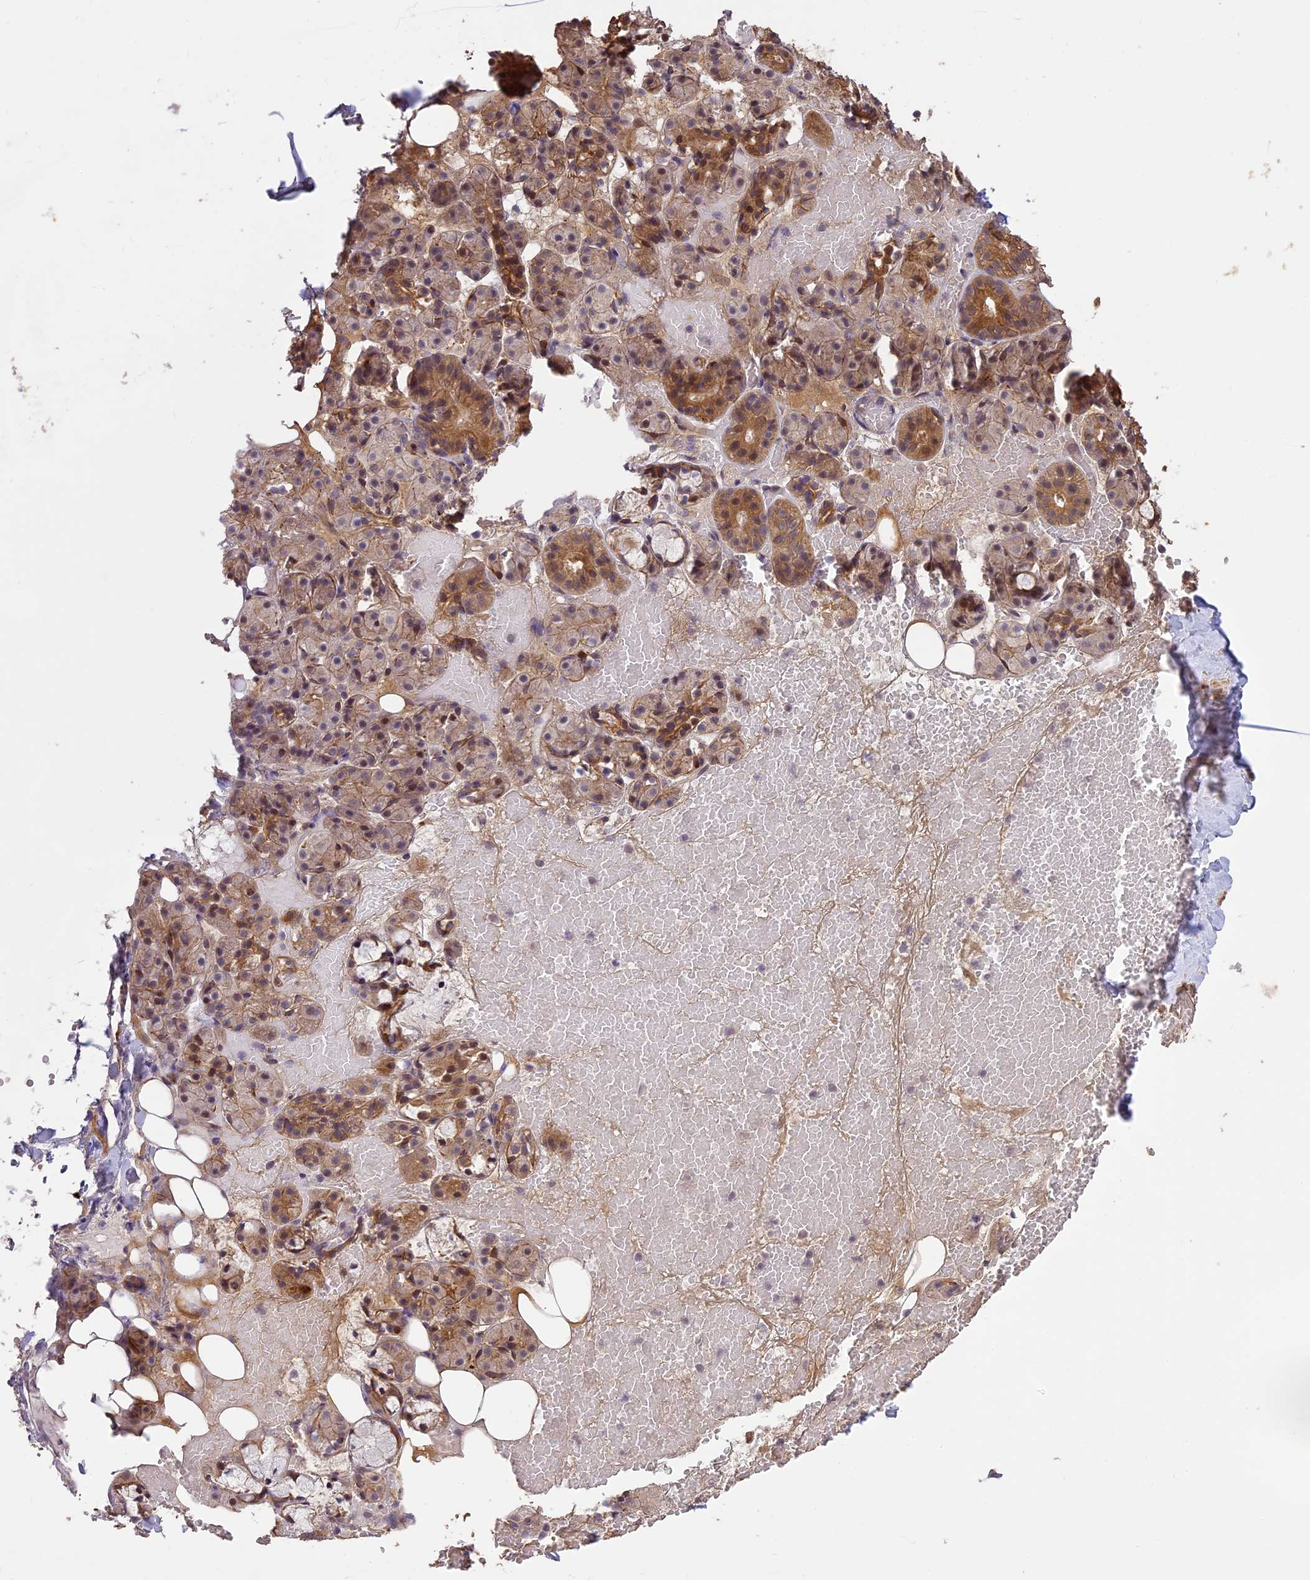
{"staining": {"intensity": "moderate", "quantity": "25%-75%", "location": "cytoplasmic/membranous,nuclear"}, "tissue": "salivary gland", "cell_type": "Glandular cells", "image_type": "normal", "snomed": [{"axis": "morphology", "description": "Normal tissue, NOS"}, {"axis": "topography", "description": "Salivary gland"}], "caption": "This histopathology image displays immunohistochemistry (IHC) staining of normal human salivary gland, with medium moderate cytoplasmic/membranous,nuclear staining in approximately 25%-75% of glandular cells.", "gene": "PRELID2", "patient": {"sex": "male", "age": 63}}